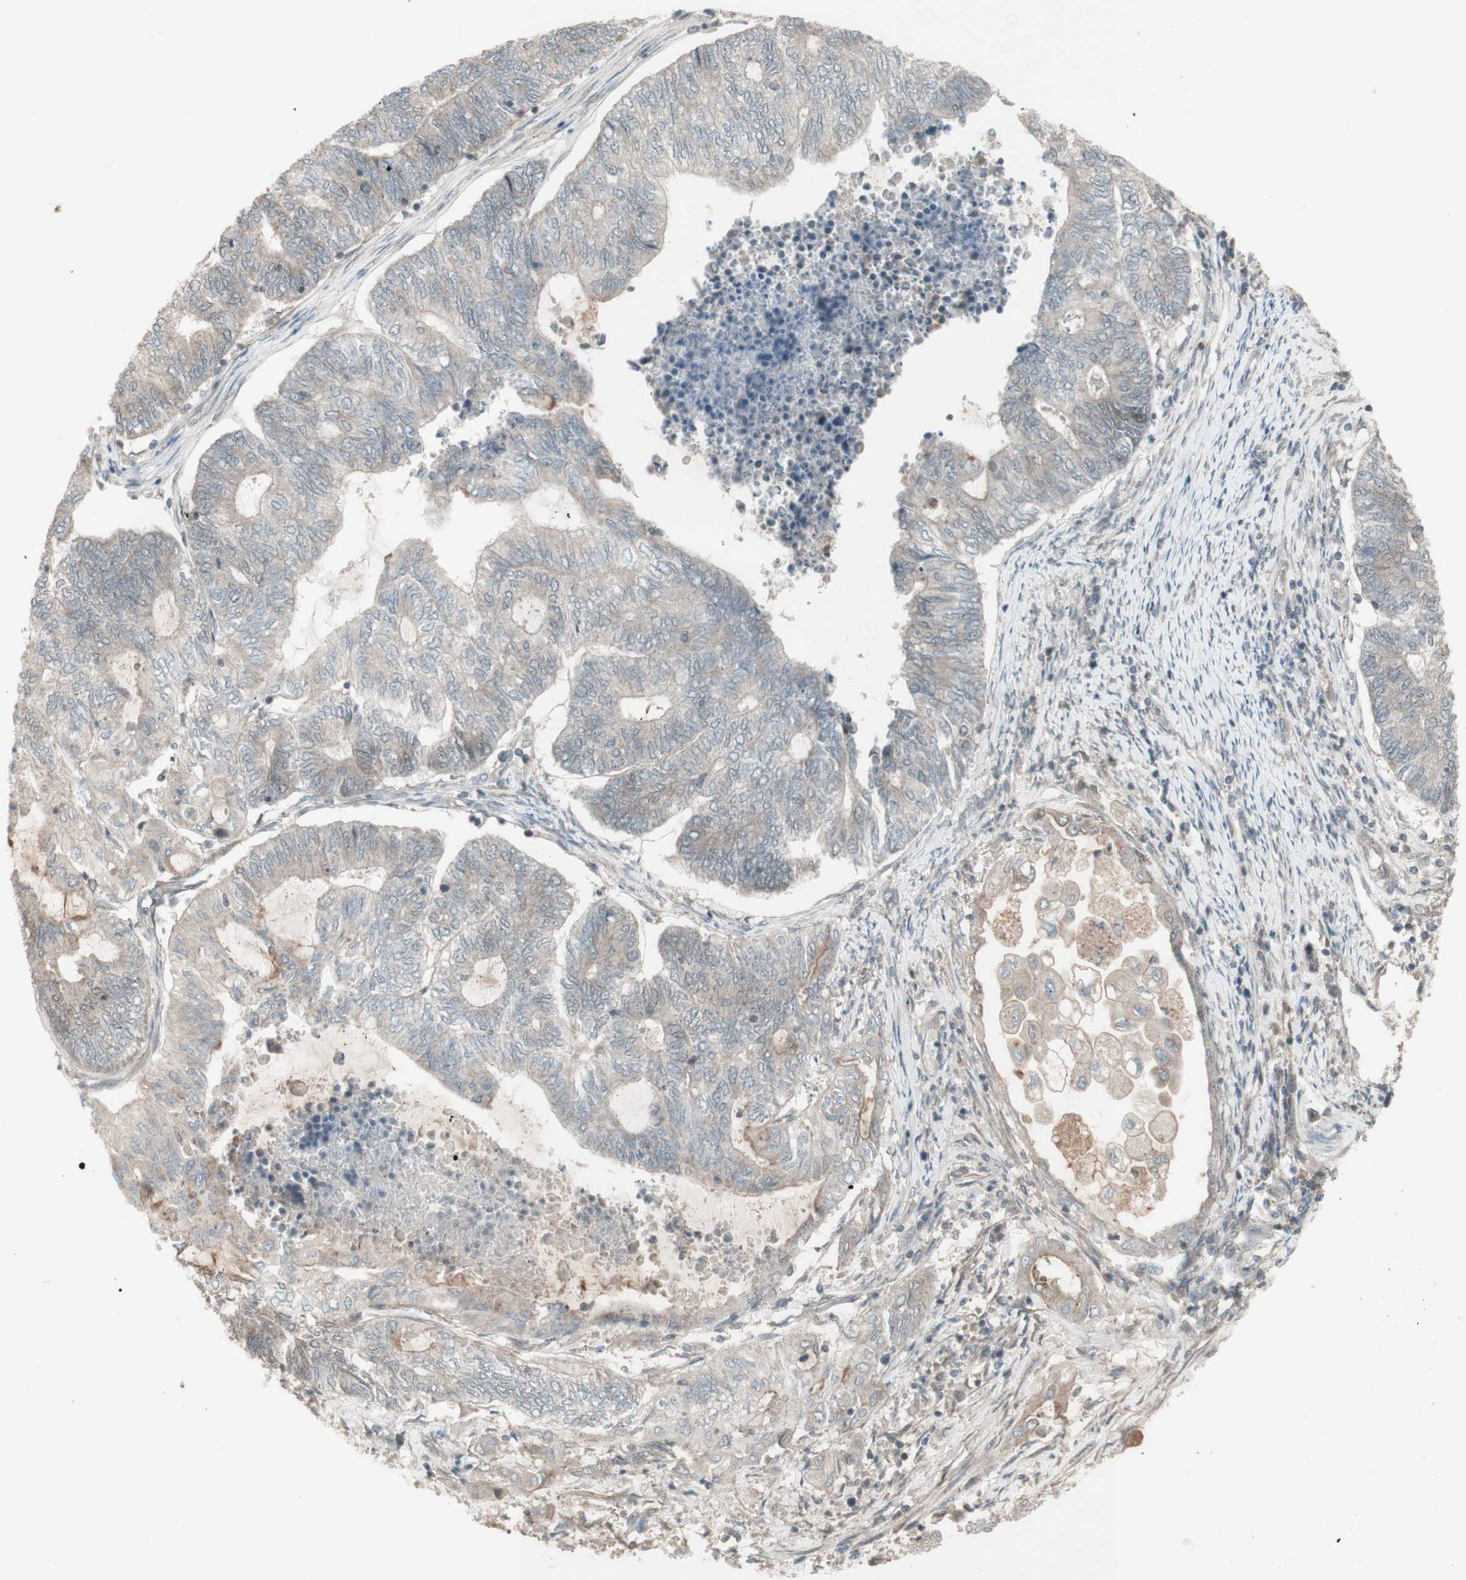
{"staining": {"intensity": "weak", "quantity": "25%-75%", "location": "nuclear"}, "tissue": "endometrial cancer", "cell_type": "Tumor cells", "image_type": "cancer", "snomed": [{"axis": "morphology", "description": "Adenocarcinoma, NOS"}, {"axis": "topography", "description": "Uterus"}, {"axis": "topography", "description": "Endometrium"}], "caption": "IHC (DAB (3,3'-diaminobenzidine)) staining of human endometrial cancer exhibits weak nuclear protein positivity in approximately 25%-75% of tumor cells. (Stains: DAB in brown, nuclei in blue, Microscopy: brightfield microscopy at high magnification).", "gene": "MSH6", "patient": {"sex": "female", "age": 70}}